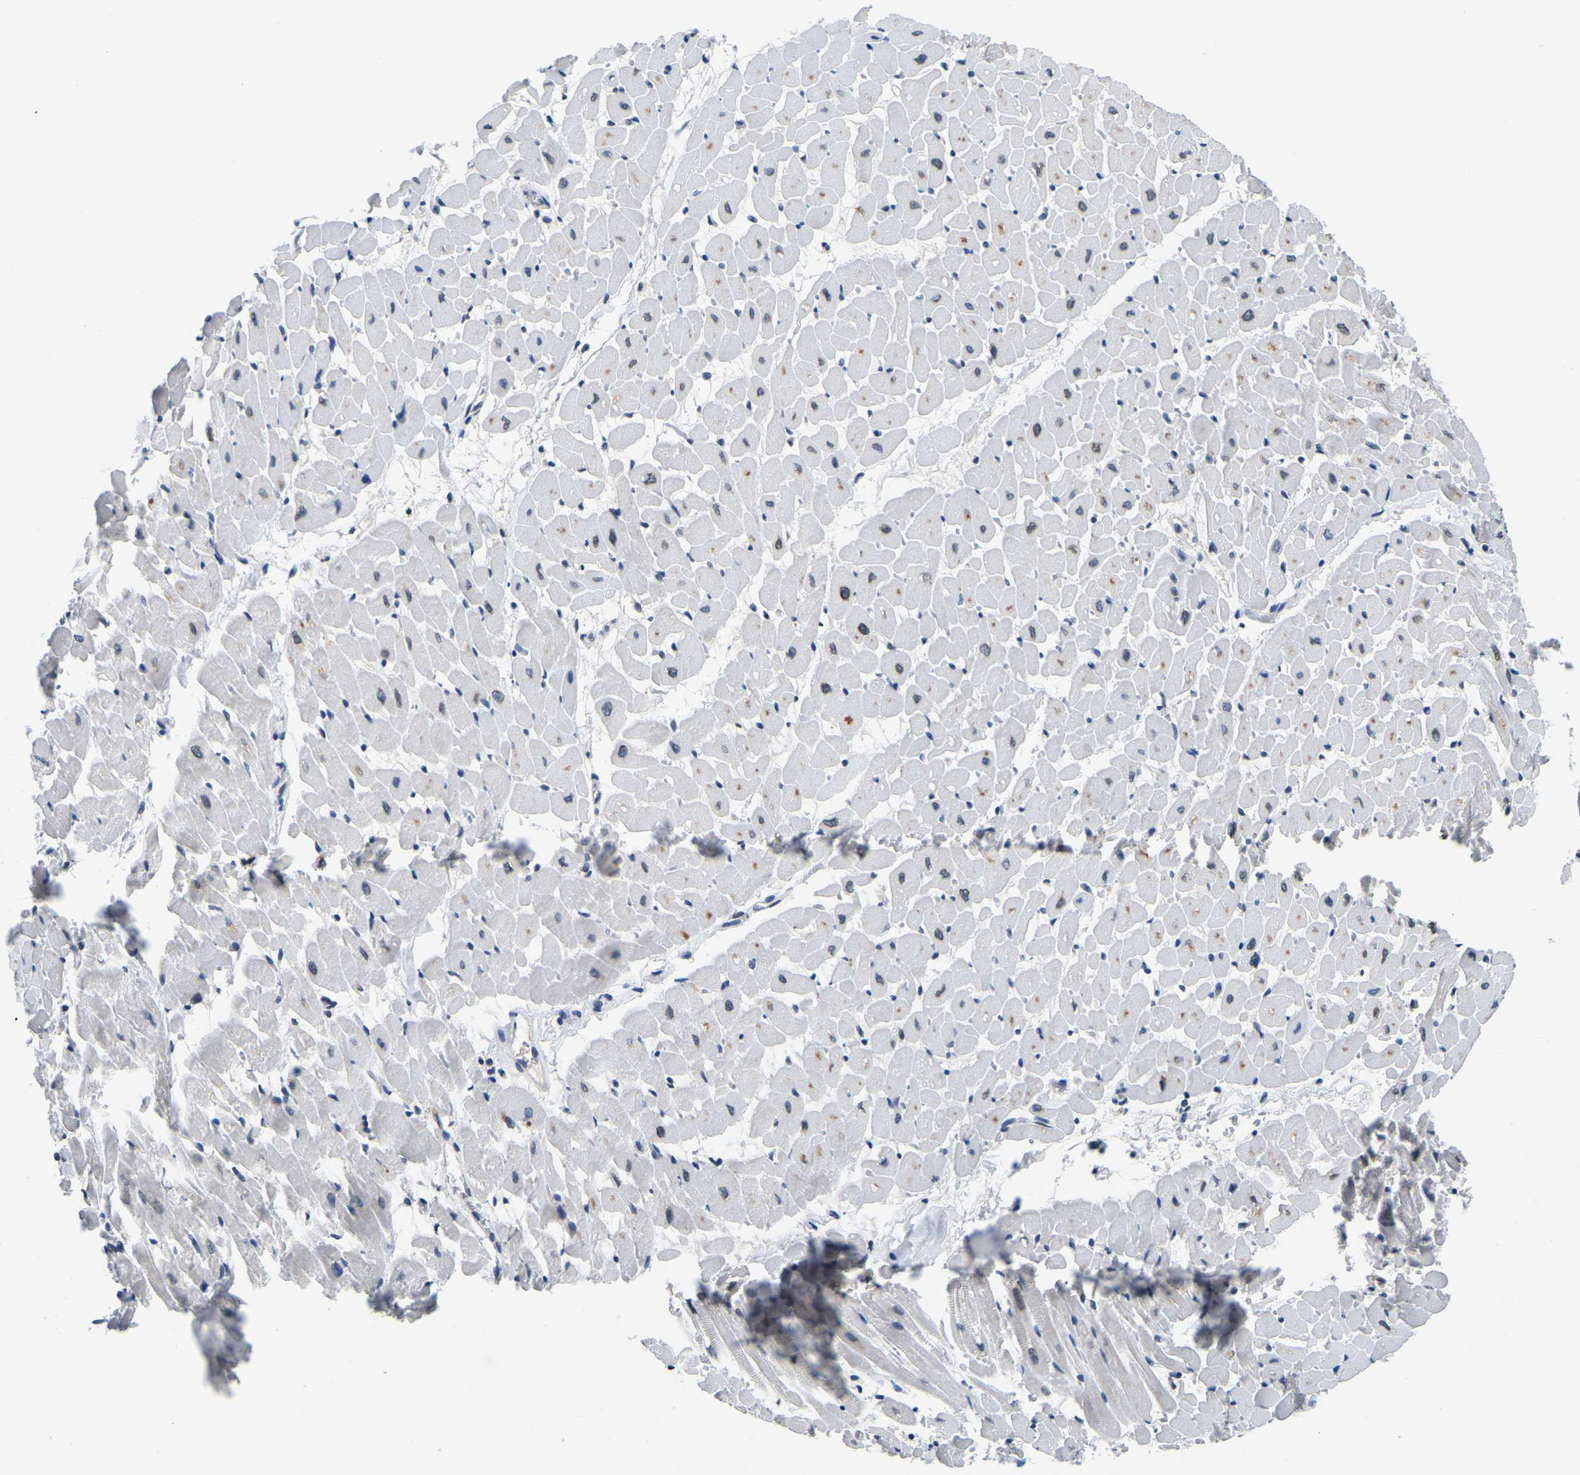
{"staining": {"intensity": "moderate", "quantity": "25%-75%", "location": "cytoplasmic/membranous,nuclear"}, "tissue": "heart muscle", "cell_type": "Cardiomyocytes", "image_type": "normal", "snomed": [{"axis": "morphology", "description": "Normal tissue, NOS"}, {"axis": "topography", "description": "Heart"}], "caption": "Immunohistochemistry (DAB (3,3'-diaminobenzidine)) staining of unremarkable human heart muscle demonstrates moderate cytoplasmic/membranous,nuclear protein staining in approximately 25%-75% of cardiomyocytes.", "gene": "RANBP2", "patient": {"sex": "male", "age": 45}}